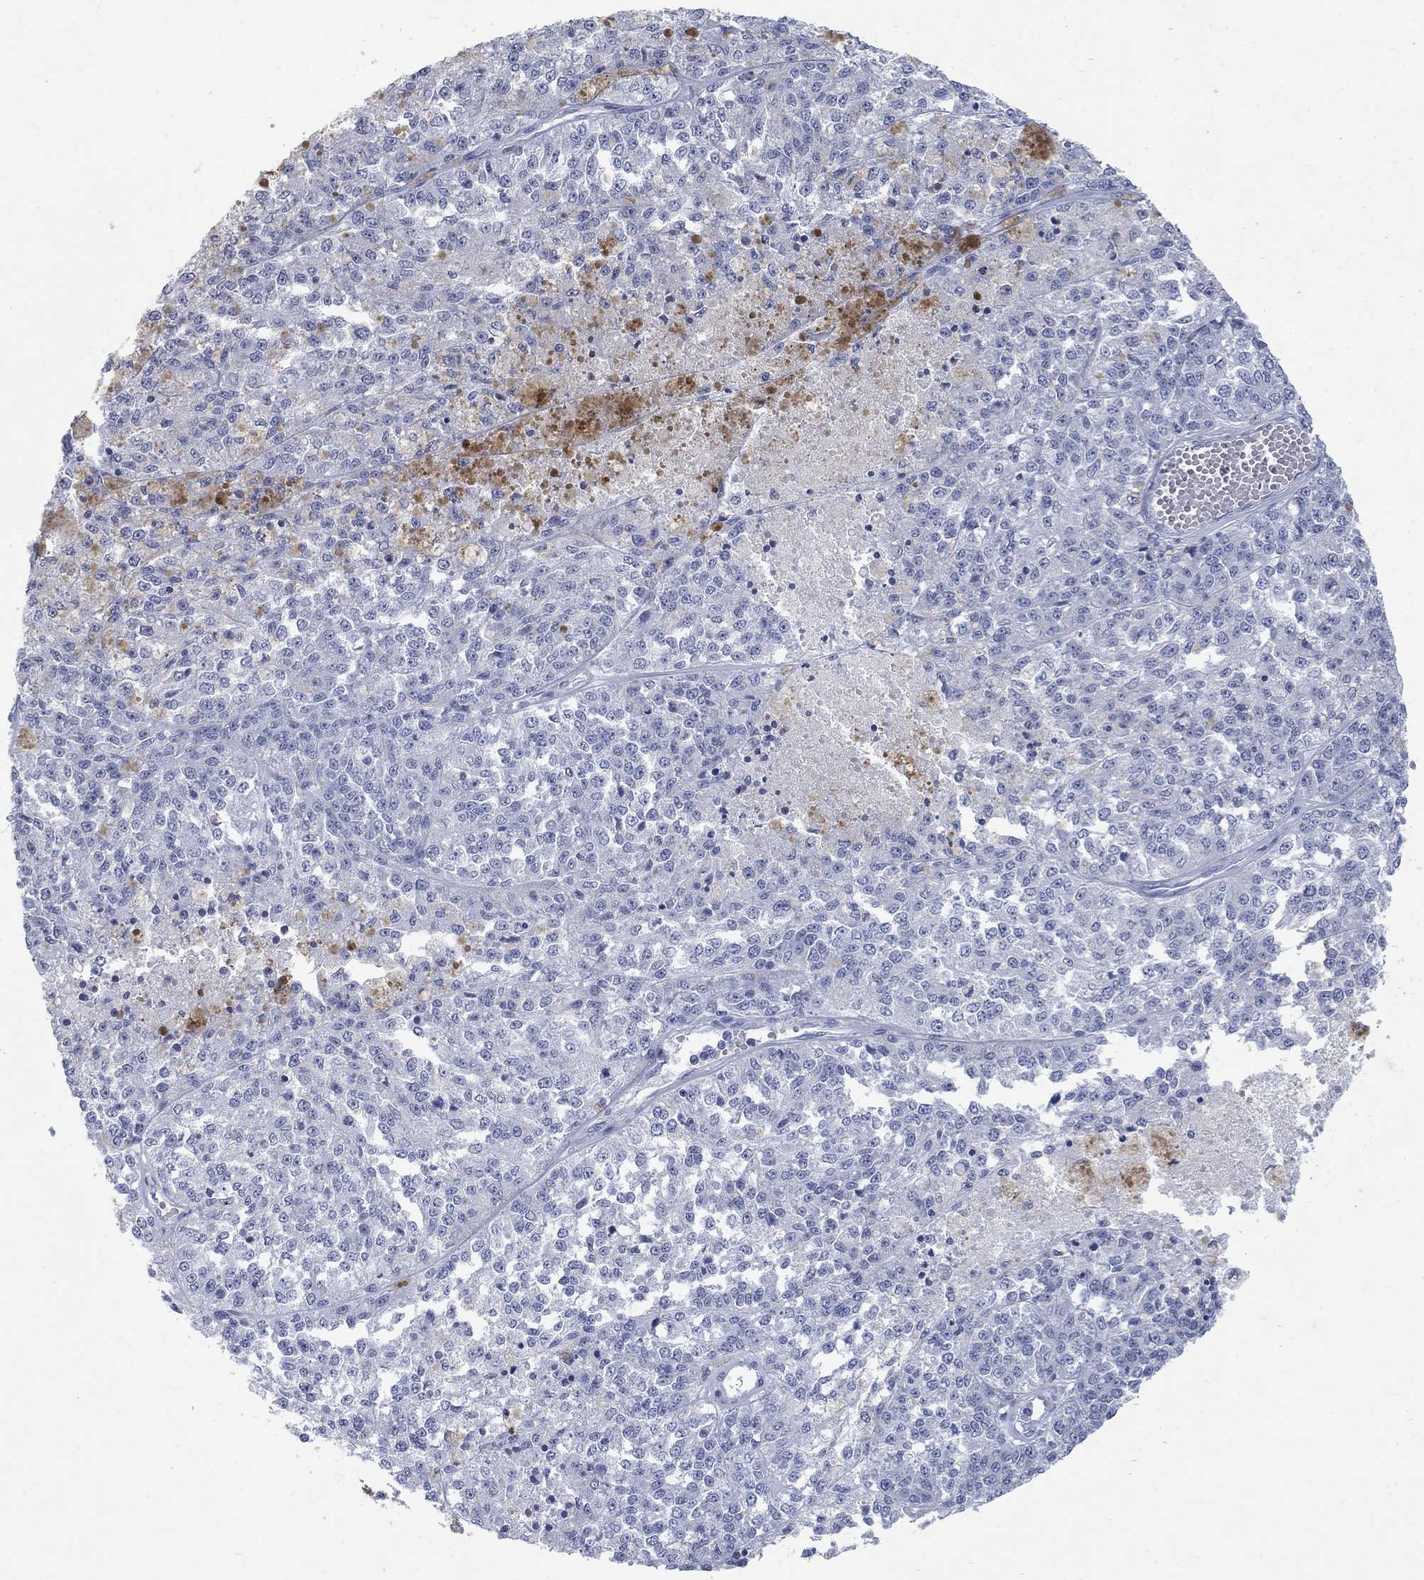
{"staining": {"intensity": "negative", "quantity": "none", "location": "none"}, "tissue": "melanoma", "cell_type": "Tumor cells", "image_type": "cancer", "snomed": [{"axis": "morphology", "description": "Malignant melanoma, Metastatic site"}, {"axis": "topography", "description": "Lymph node"}], "caption": "The IHC image has no significant positivity in tumor cells of malignant melanoma (metastatic site) tissue. Nuclei are stained in blue.", "gene": "RFTN2", "patient": {"sex": "female", "age": 64}}